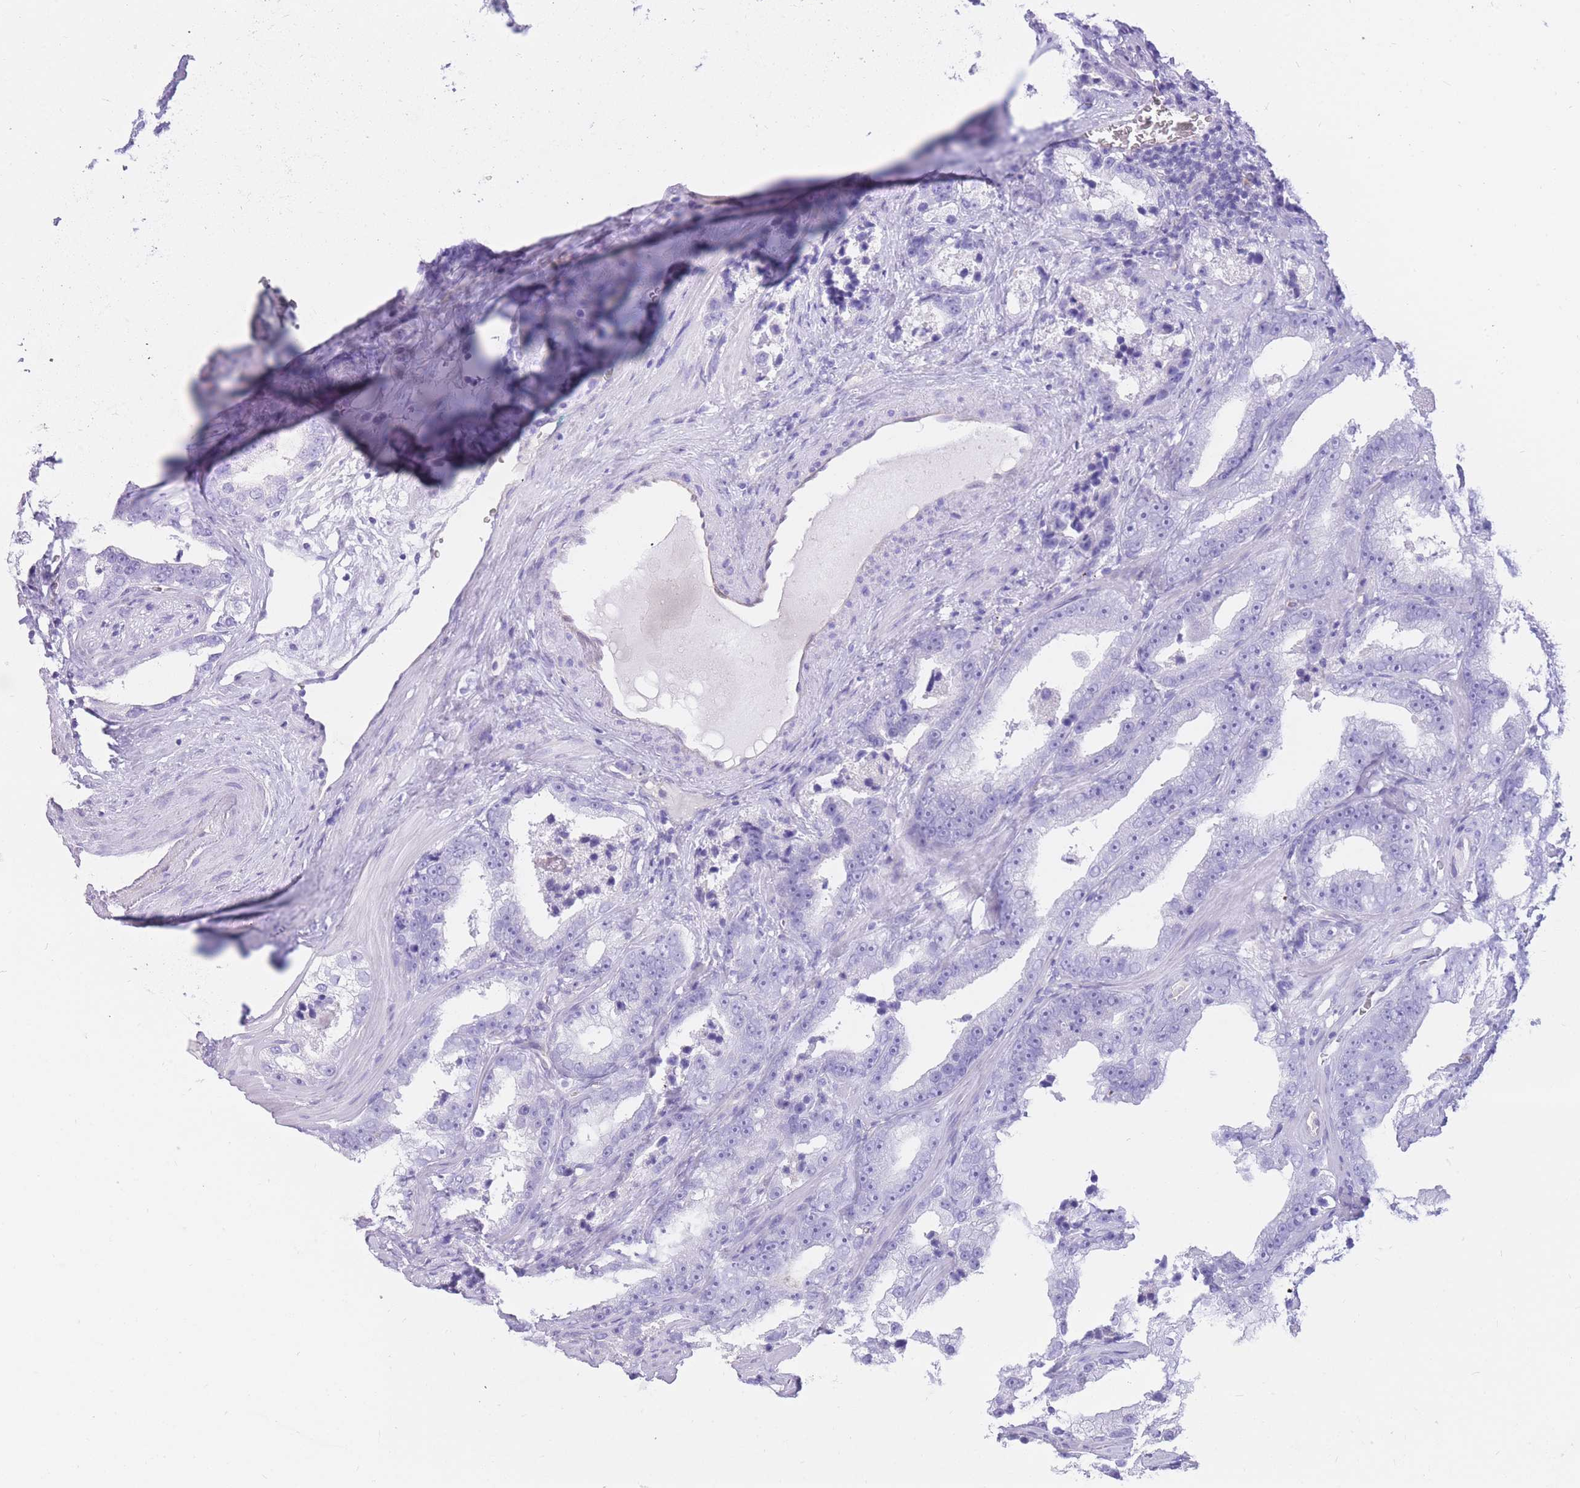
{"staining": {"intensity": "negative", "quantity": "none", "location": "none"}, "tissue": "prostate cancer", "cell_type": "Tumor cells", "image_type": "cancer", "snomed": [{"axis": "morphology", "description": "Adenocarcinoma, High grade"}, {"axis": "topography", "description": "Prostate"}], "caption": "Immunohistochemistry histopathology image of human prostate adenocarcinoma (high-grade) stained for a protein (brown), which exhibits no staining in tumor cells.", "gene": "SULT1A1", "patient": {"sex": "male", "age": 62}}